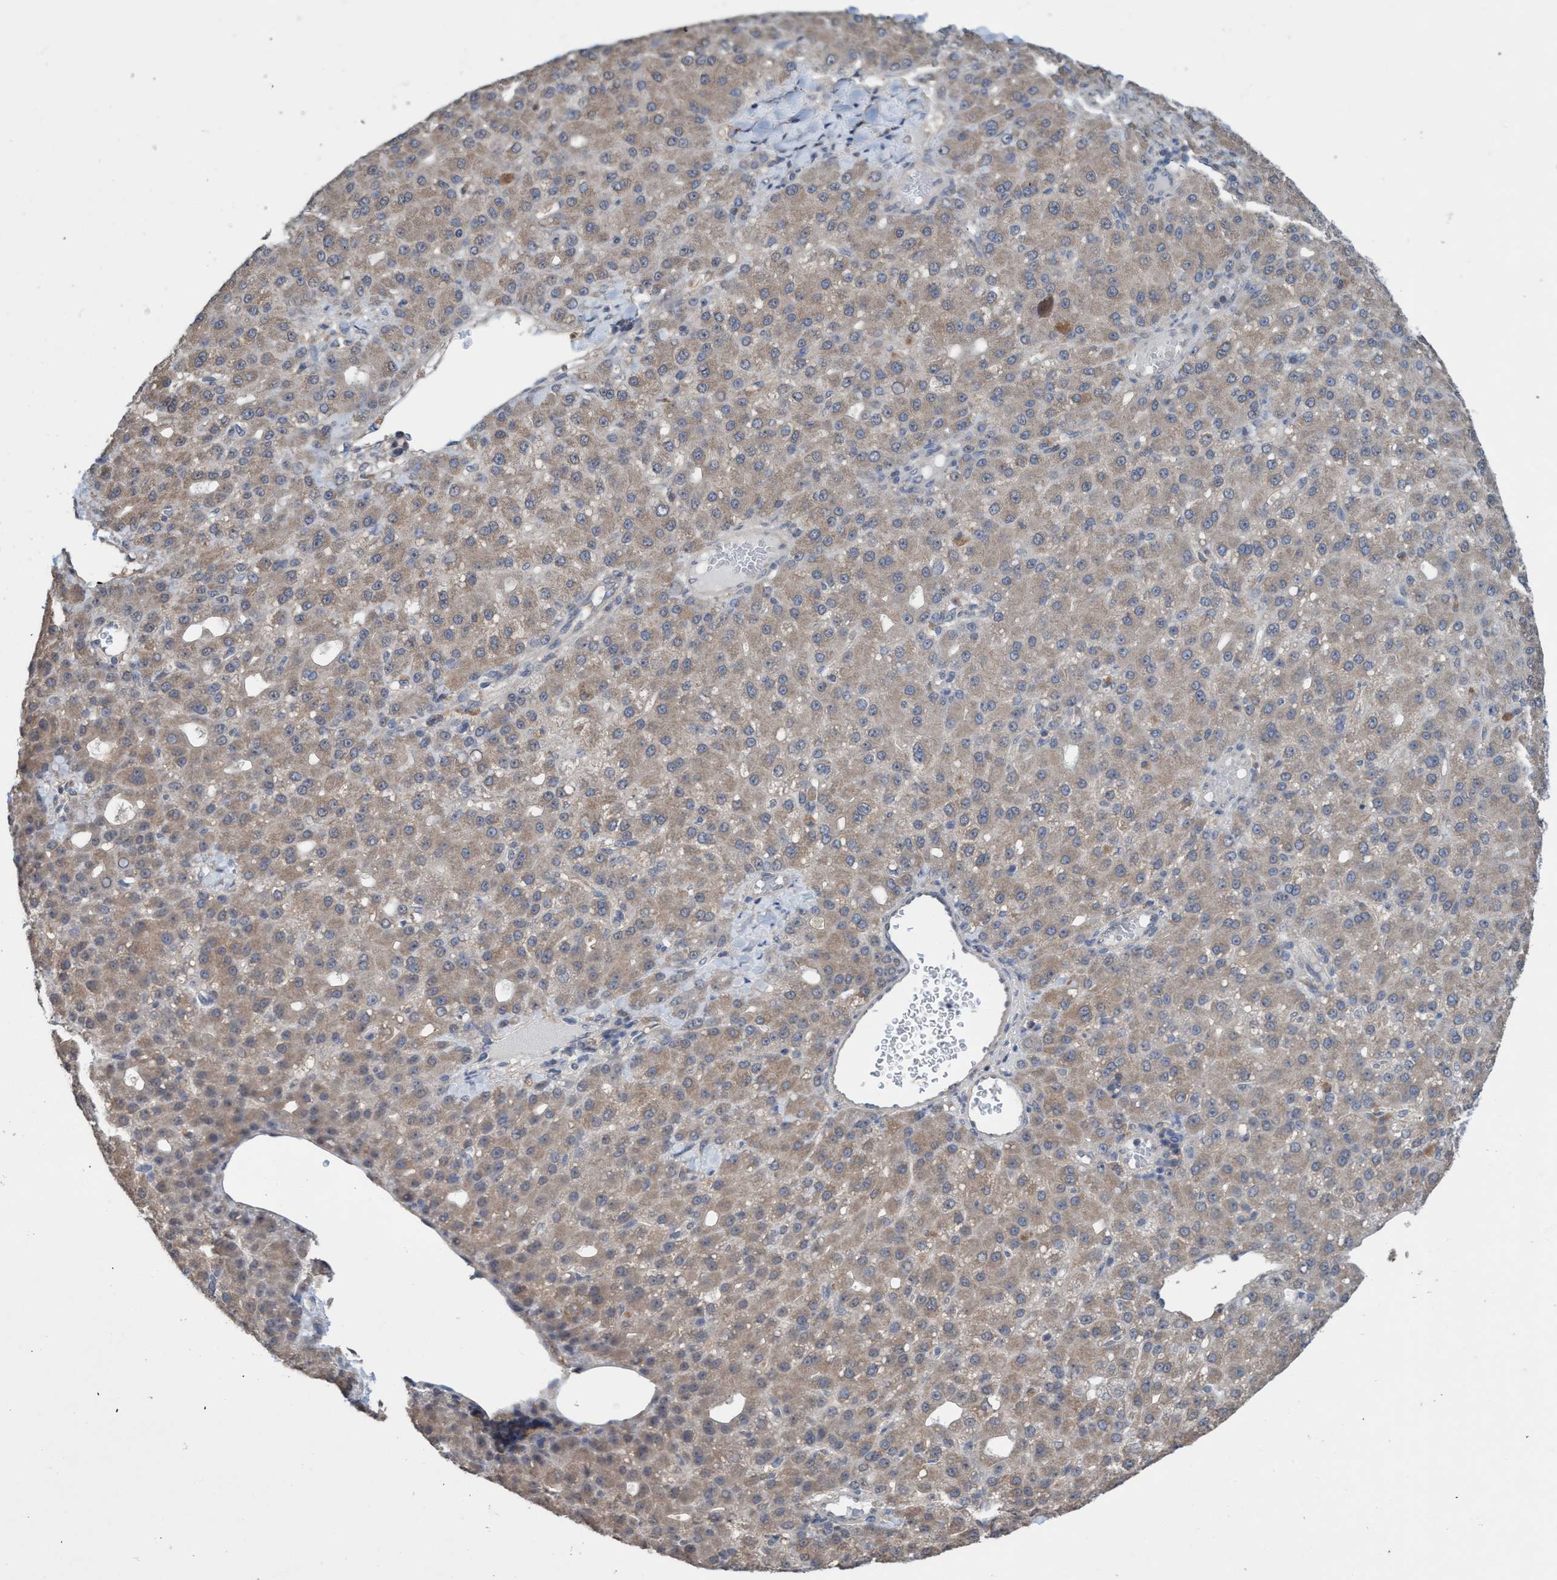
{"staining": {"intensity": "weak", "quantity": "<25%", "location": "cytoplasmic/membranous"}, "tissue": "liver cancer", "cell_type": "Tumor cells", "image_type": "cancer", "snomed": [{"axis": "morphology", "description": "Carcinoma, Hepatocellular, NOS"}, {"axis": "topography", "description": "Liver"}], "caption": "A high-resolution photomicrograph shows immunohistochemistry staining of liver cancer (hepatocellular carcinoma), which reveals no significant positivity in tumor cells.", "gene": "GLOD4", "patient": {"sex": "male", "age": 67}}